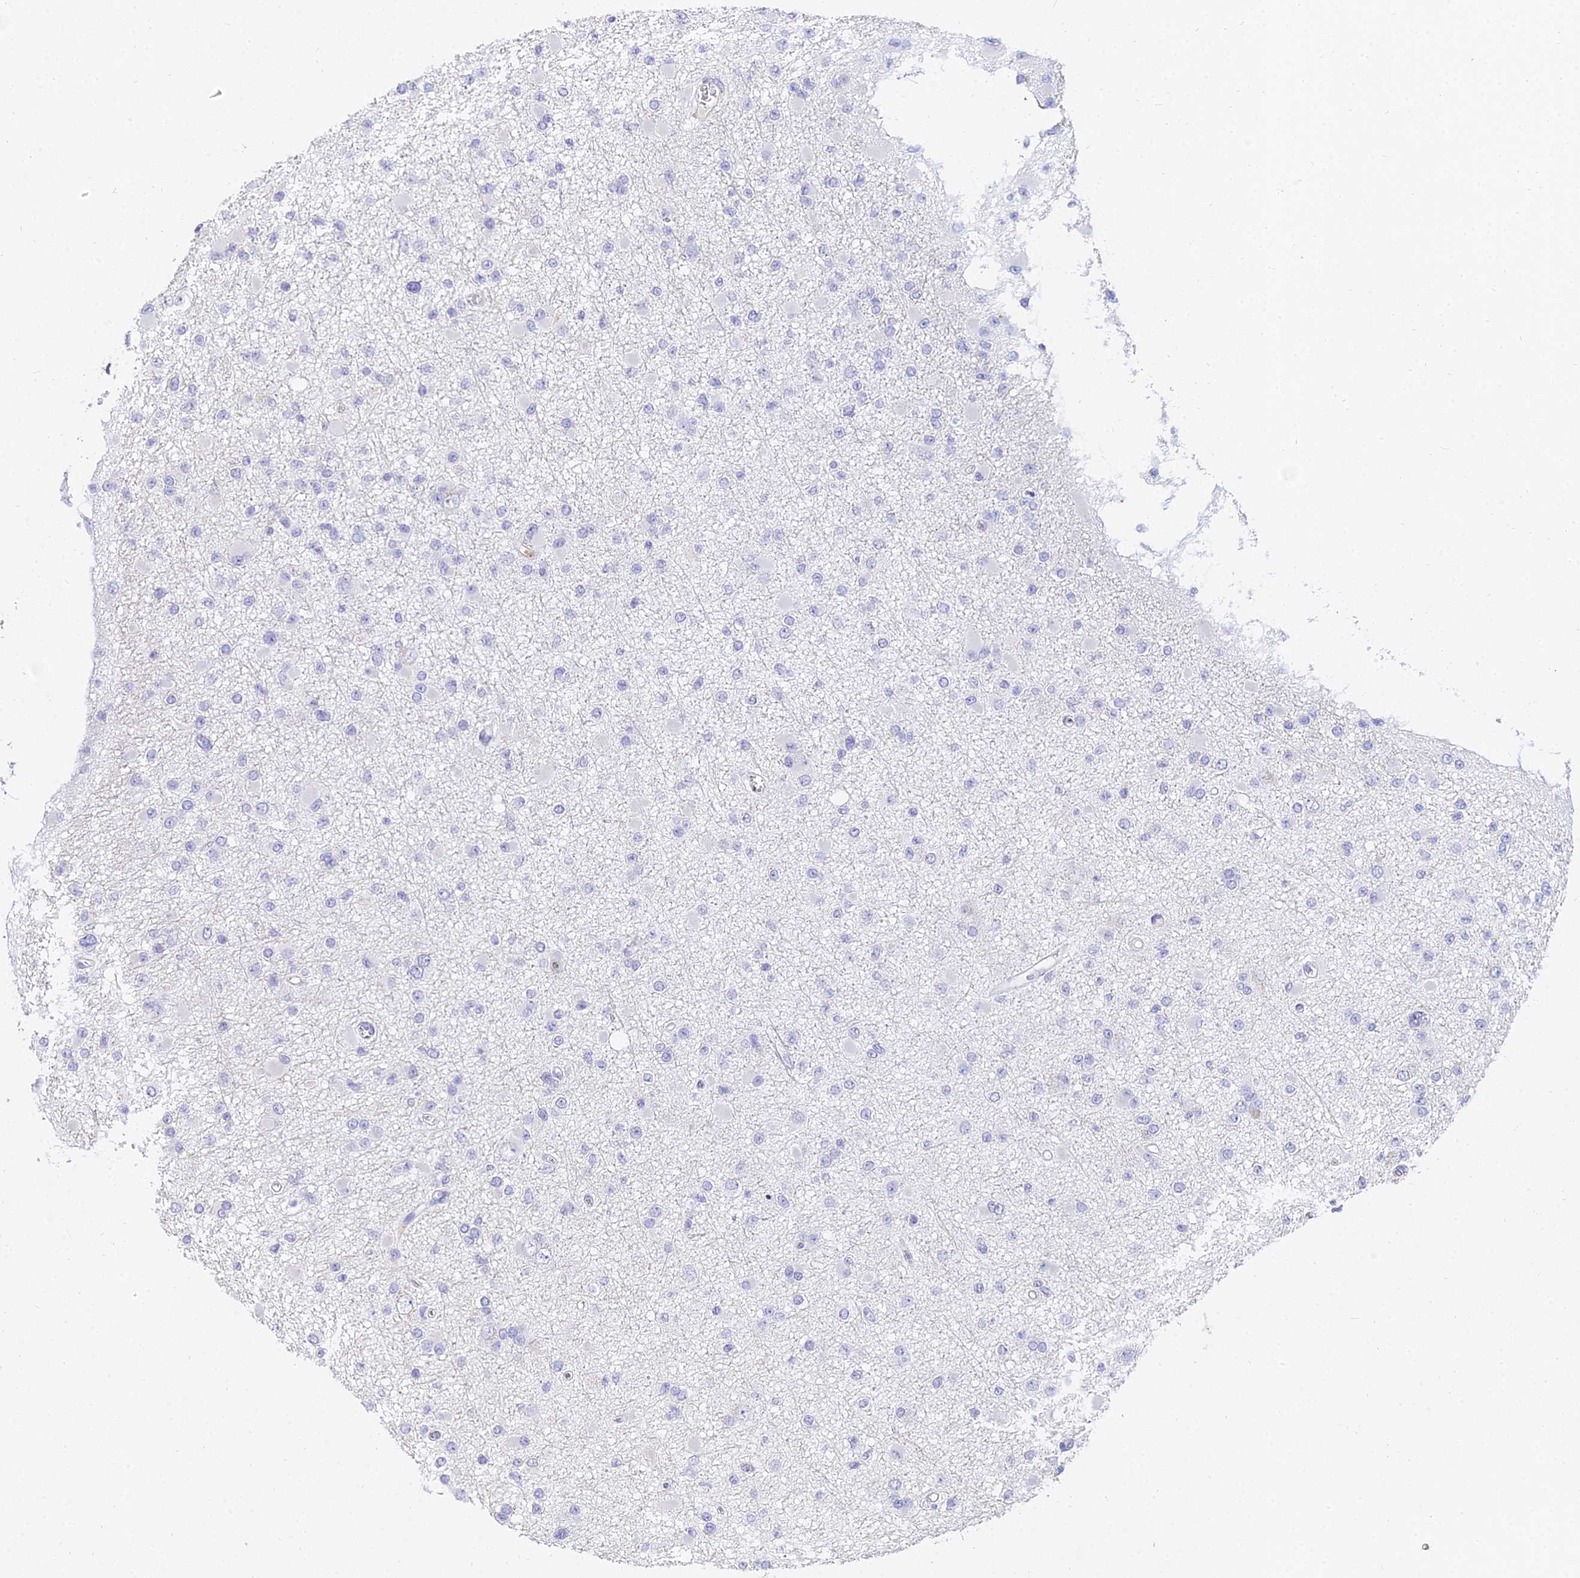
{"staining": {"intensity": "negative", "quantity": "none", "location": "none"}, "tissue": "glioma", "cell_type": "Tumor cells", "image_type": "cancer", "snomed": [{"axis": "morphology", "description": "Glioma, malignant, Low grade"}, {"axis": "topography", "description": "Brain"}], "caption": "An IHC photomicrograph of malignant low-grade glioma is shown. There is no staining in tumor cells of malignant low-grade glioma. The staining was performed using DAB to visualize the protein expression in brown, while the nuclei were stained in blue with hematoxylin (Magnification: 20x).", "gene": "VWC2L", "patient": {"sex": "female", "age": 22}}